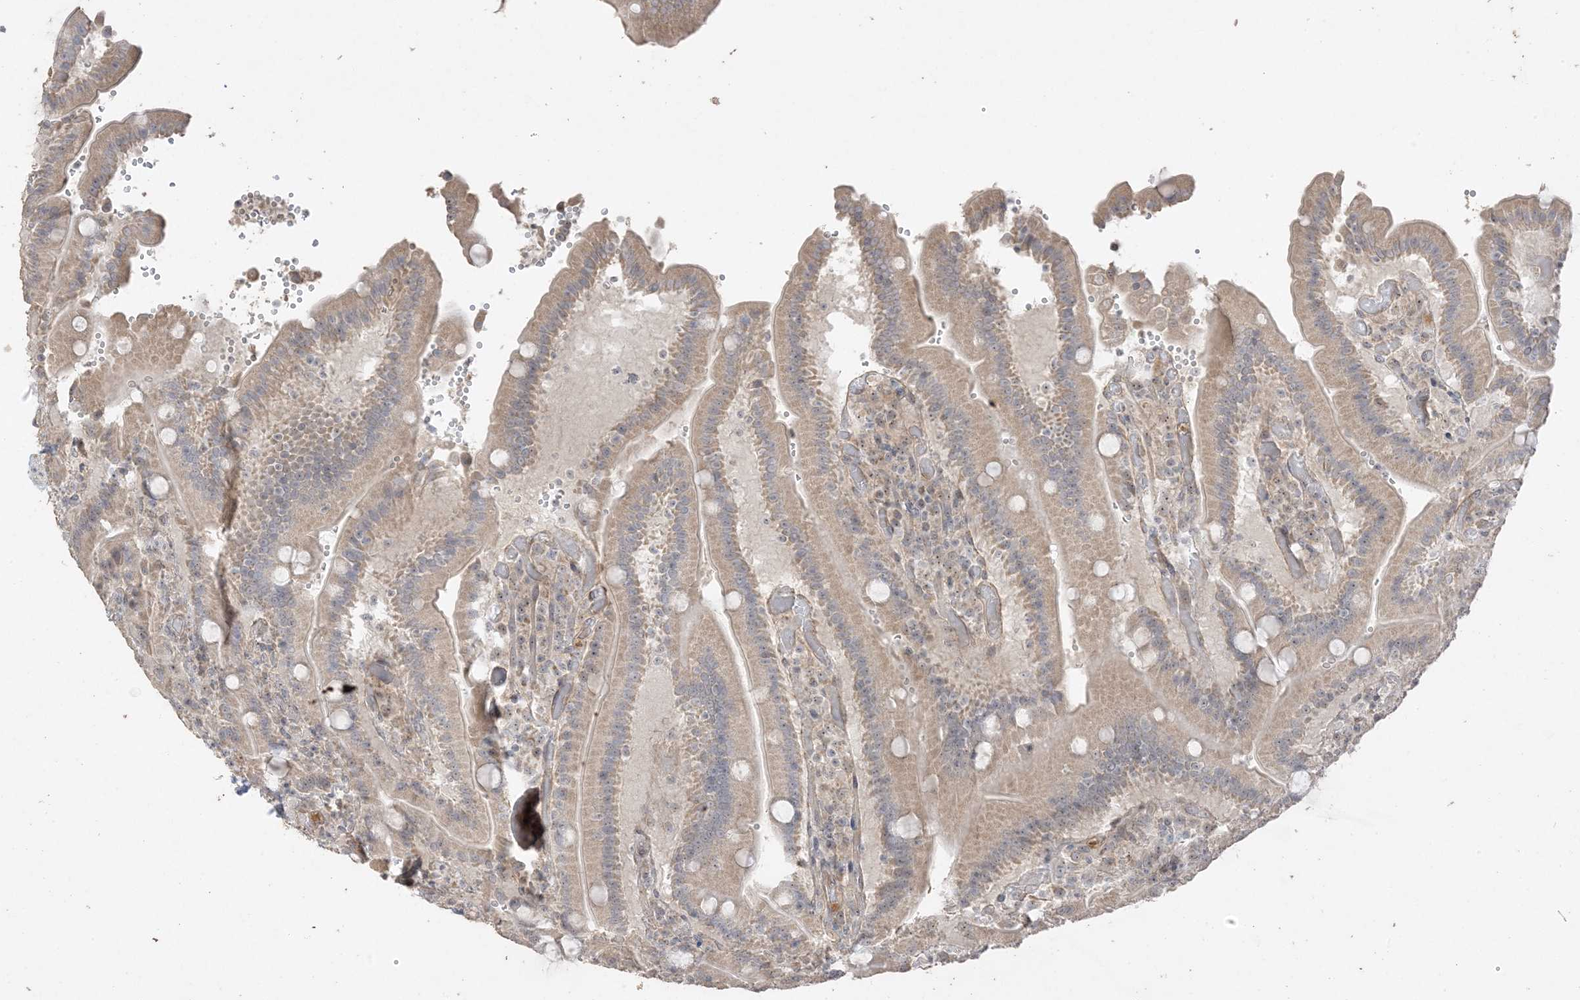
{"staining": {"intensity": "weak", "quantity": ">75%", "location": "cytoplasmic/membranous,nuclear"}, "tissue": "duodenum", "cell_type": "Glandular cells", "image_type": "normal", "snomed": [{"axis": "morphology", "description": "Normal tissue, NOS"}, {"axis": "topography", "description": "Duodenum"}], "caption": "Brown immunohistochemical staining in normal duodenum reveals weak cytoplasmic/membranous,nuclear expression in about >75% of glandular cells.", "gene": "DDX18", "patient": {"sex": "female", "age": 62}}